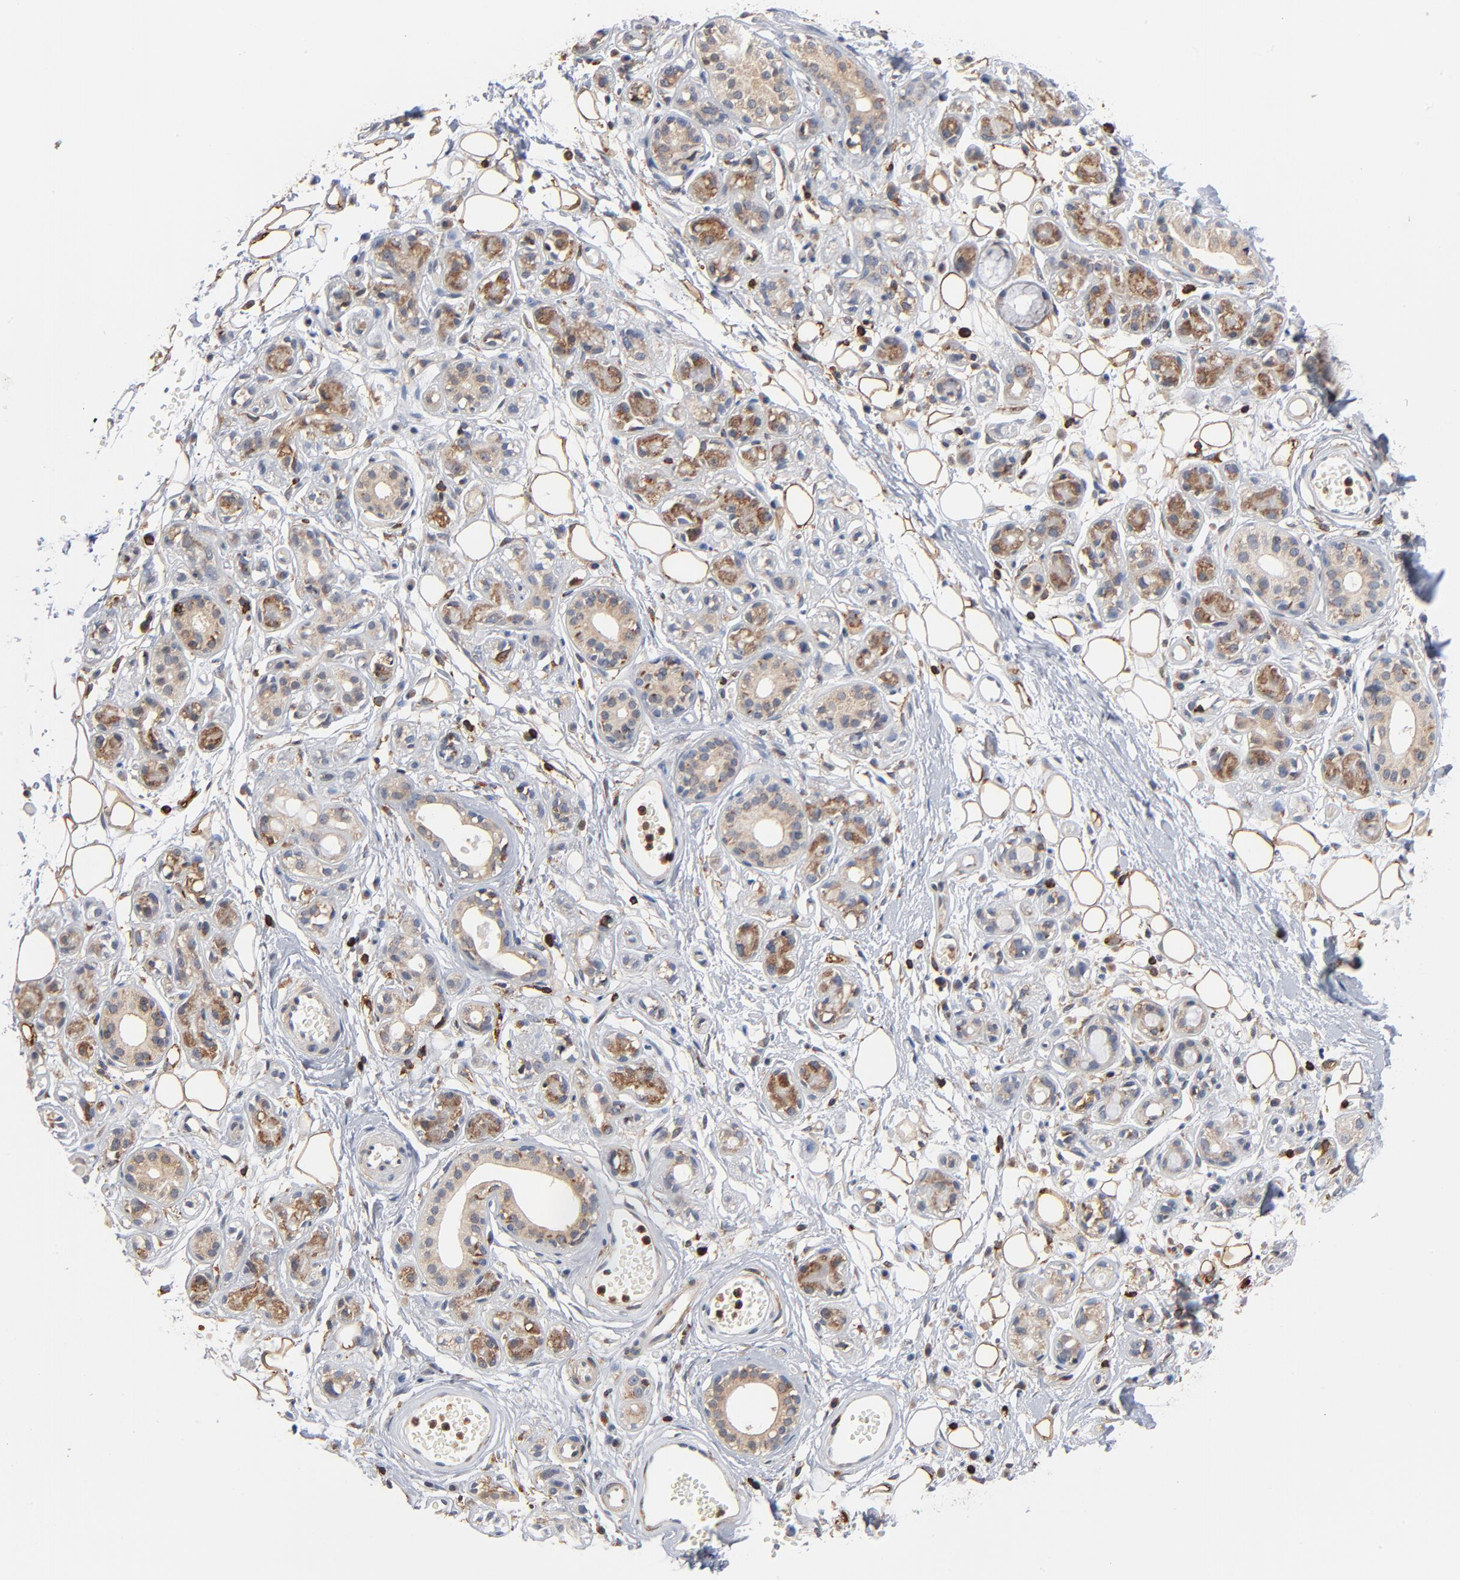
{"staining": {"intensity": "moderate", "quantity": ">75%", "location": "cytoplasmic/membranous"}, "tissue": "salivary gland", "cell_type": "Glandular cells", "image_type": "normal", "snomed": [{"axis": "morphology", "description": "Normal tissue, NOS"}, {"axis": "topography", "description": "Salivary gland"}], "caption": "Glandular cells reveal medium levels of moderate cytoplasmic/membranous positivity in approximately >75% of cells in normal human salivary gland.", "gene": "SH3KBP1", "patient": {"sex": "male", "age": 54}}